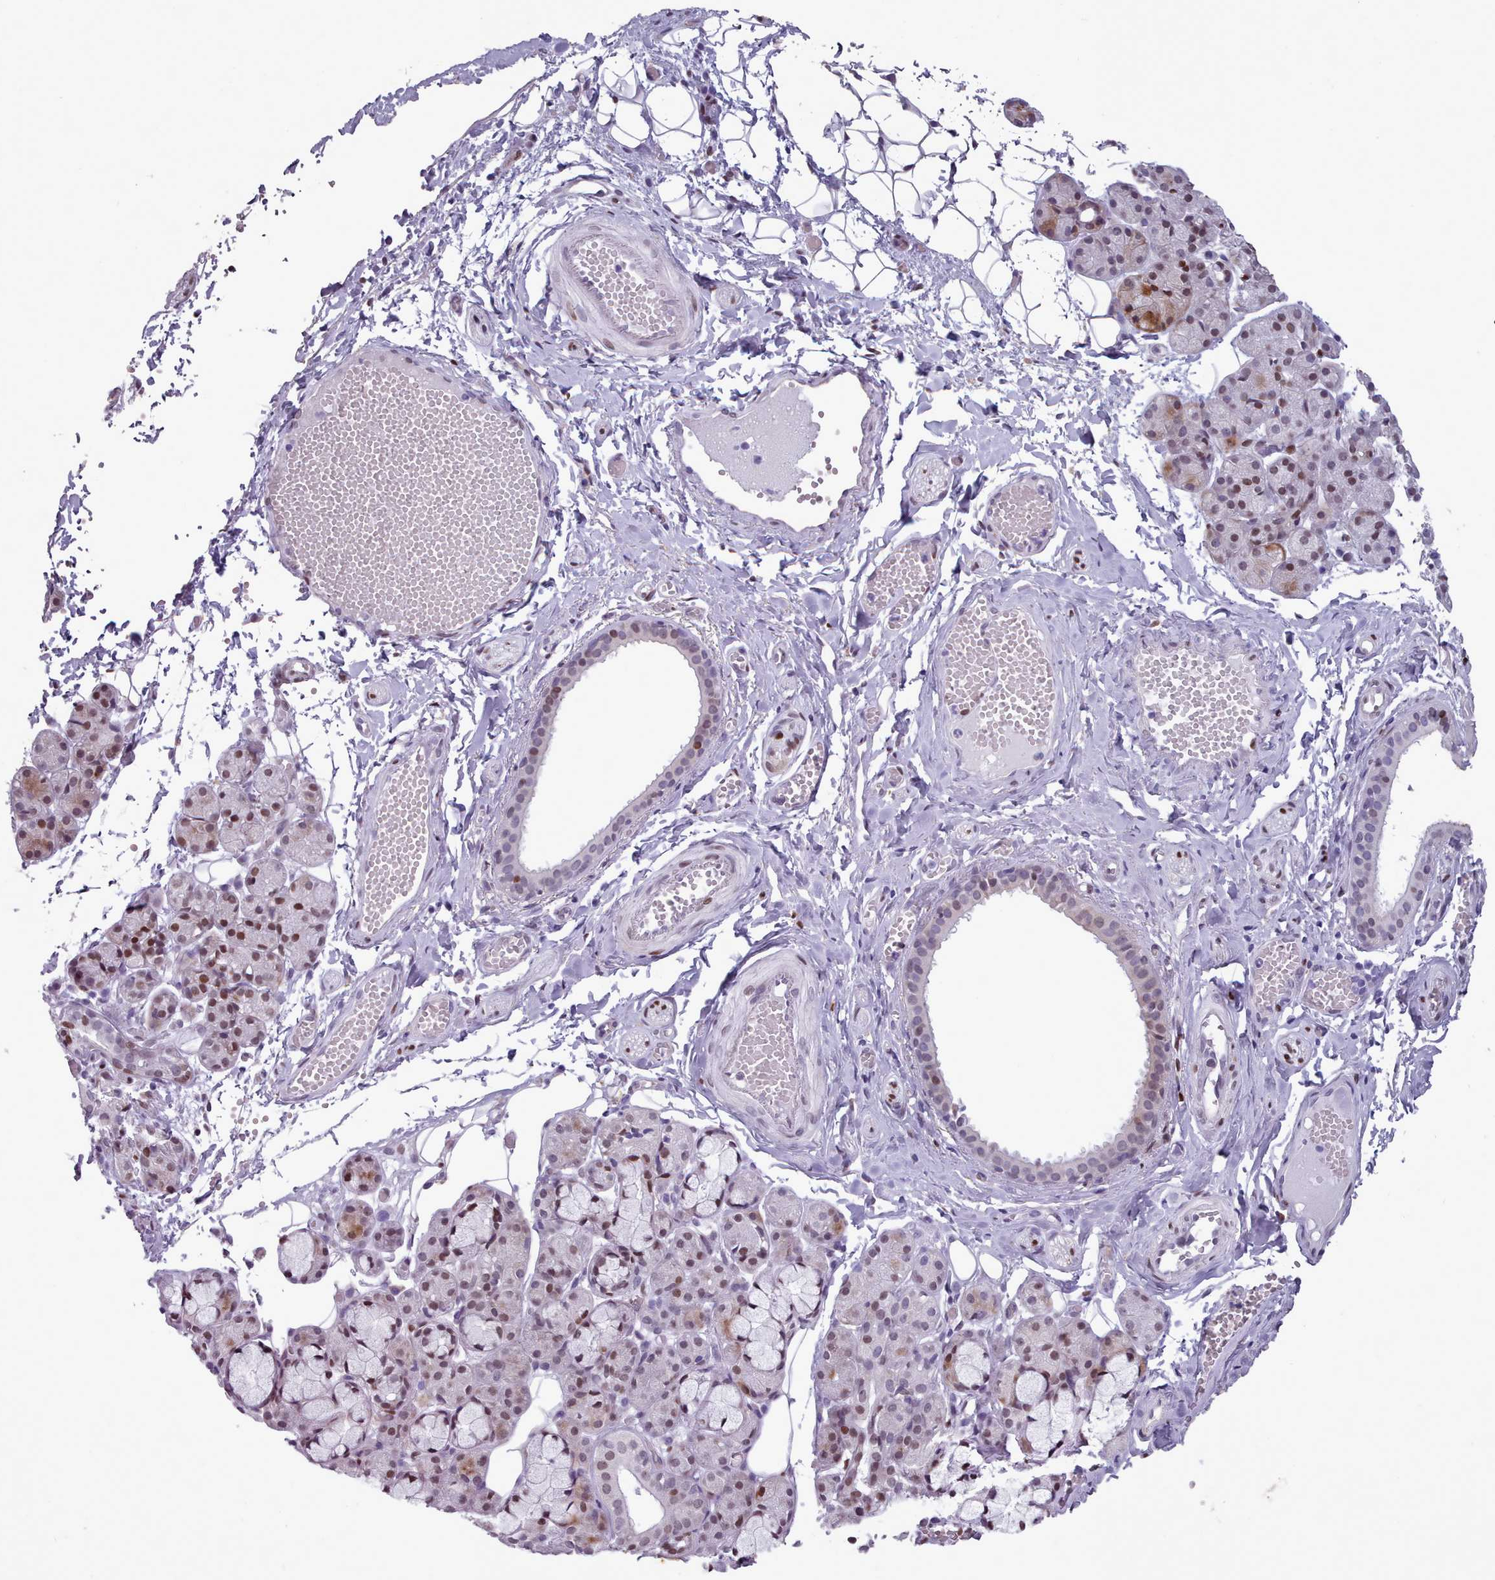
{"staining": {"intensity": "moderate", "quantity": "25%-75%", "location": "nuclear"}, "tissue": "salivary gland", "cell_type": "Glandular cells", "image_type": "normal", "snomed": [{"axis": "morphology", "description": "Normal tissue, NOS"}, {"axis": "topography", "description": "Salivary gland"}], "caption": "IHC (DAB (3,3'-diaminobenzidine)) staining of unremarkable salivary gland demonstrates moderate nuclear protein expression in approximately 25%-75% of glandular cells. (Stains: DAB (3,3'-diaminobenzidine) in brown, nuclei in blue, Microscopy: brightfield microscopy at high magnification).", "gene": "KCNT2", "patient": {"sex": "male", "age": 63}}